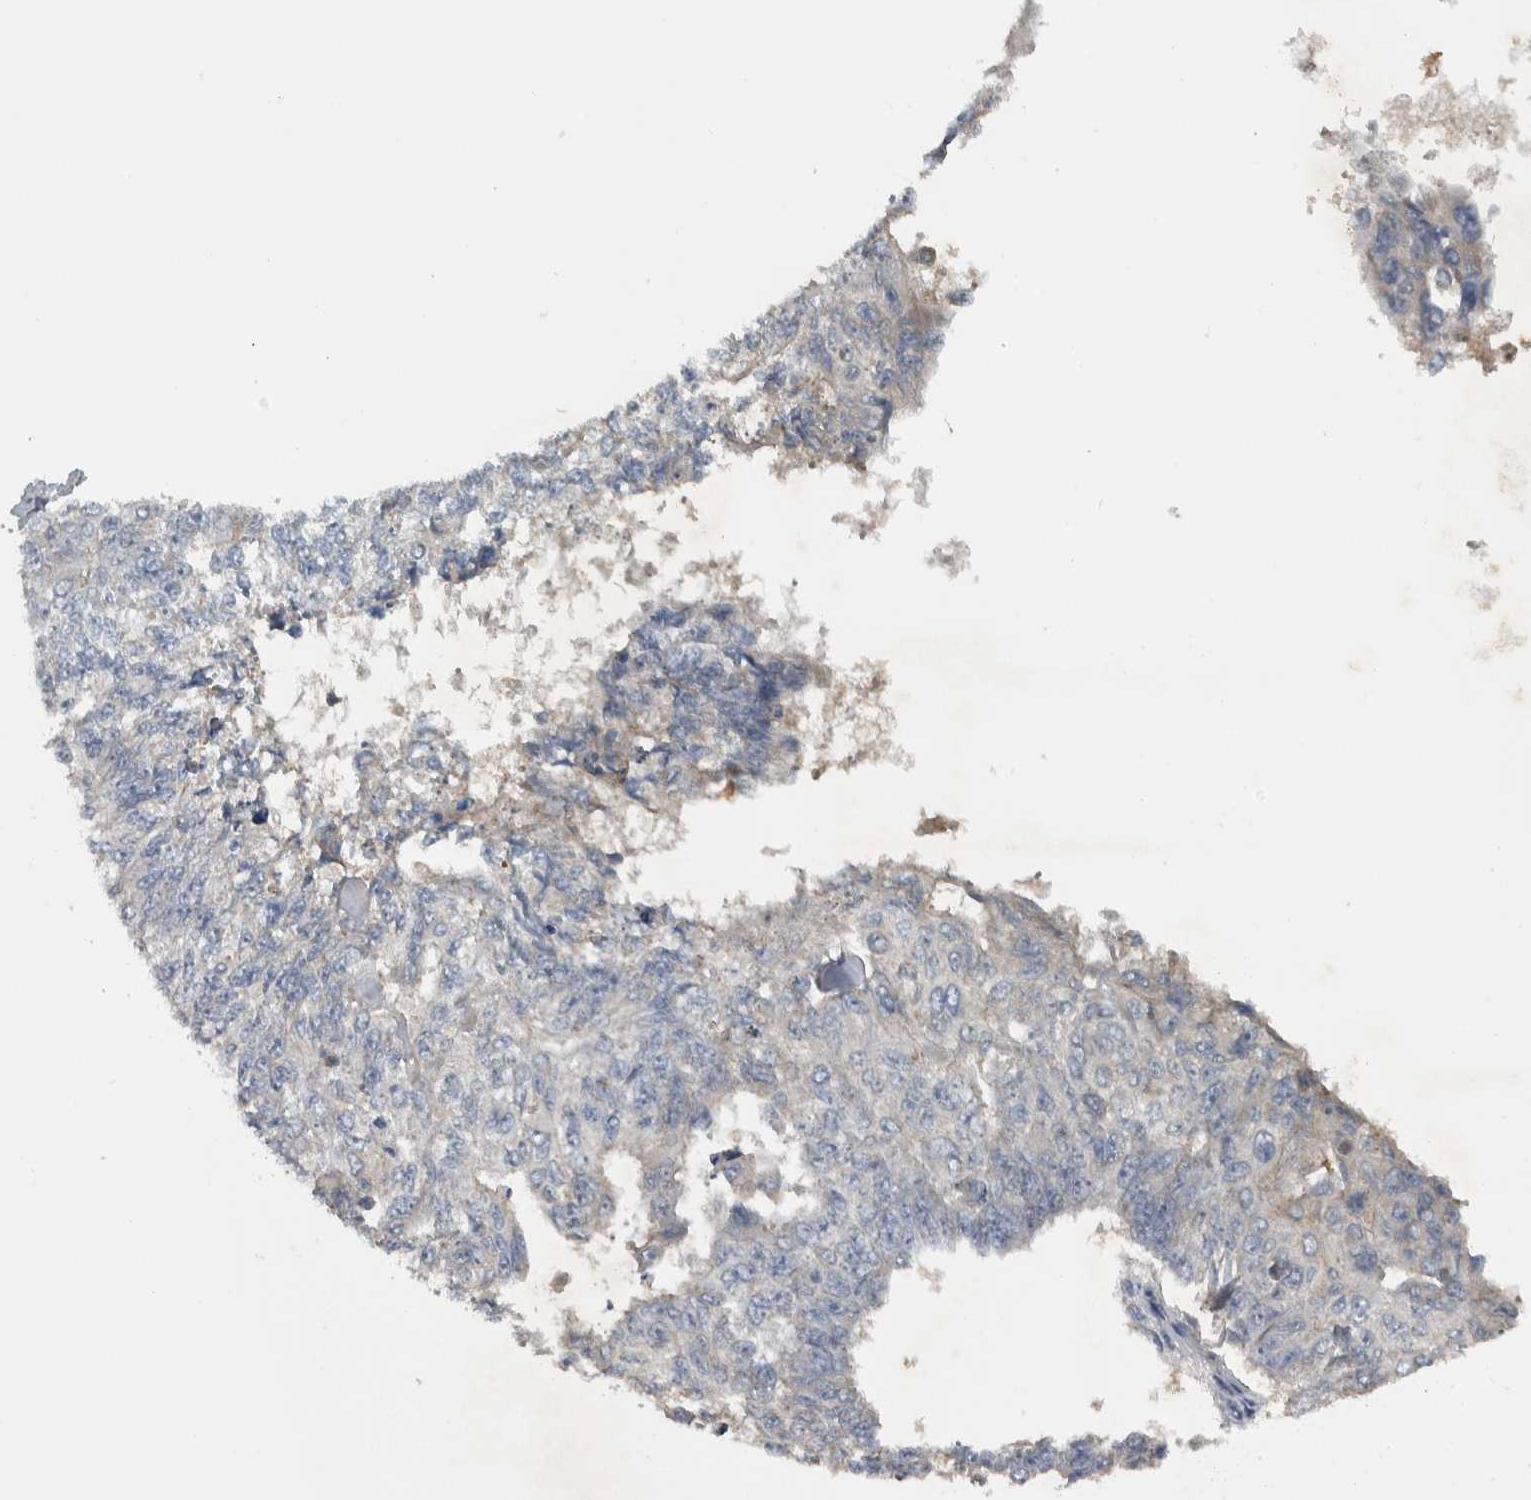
{"staining": {"intensity": "negative", "quantity": "none", "location": "none"}, "tissue": "endometrial cancer", "cell_type": "Tumor cells", "image_type": "cancer", "snomed": [{"axis": "morphology", "description": "Adenocarcinoma, NOS"}, {"axis": "topography", "description": "Endometrium"}], "caption": "High power microscopy histopathology image of an immunohistochemistry image of endometrial adenocarcinoma, revealing no significant staining in tumor cells.", "gene": "NT5C2", "patient": {"sex": "female", "age": 32}}